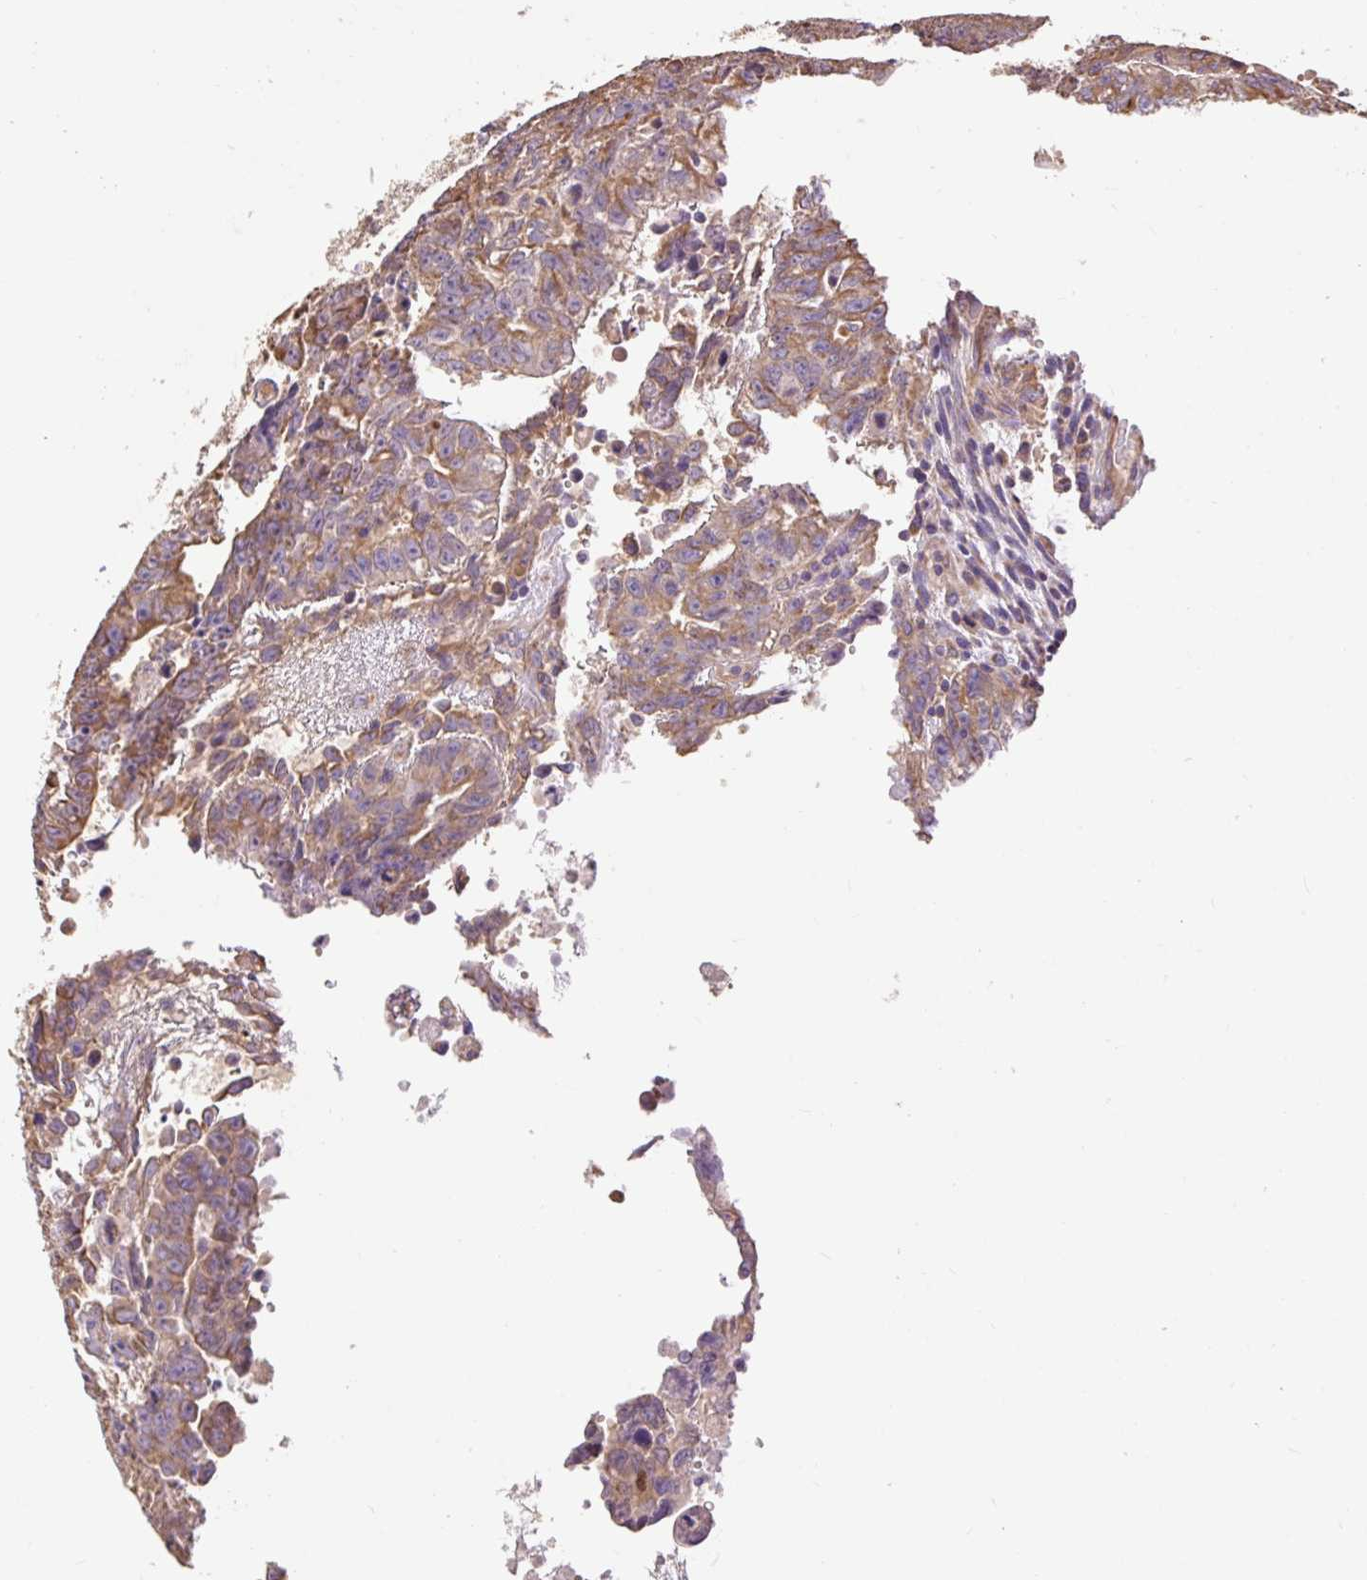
{"staining": {"intensity": "moderate", "quantity": "25%-75%", "location": "cytoplasmic/membranous"}, "tissue": "testis cancer", "cell_type": "Tumor cells", "image_type": "cancer", "snomed": [{"axis": "morphology", "description": "Carcinoma, Embryonal, NOS"}, {"axis": "topography", "description": "Testis"}], "caption": "Moderate cytoplasmic/membranous protein staining is present in approximately 25%-75% of tumor cells in embryonal carcinoma (testis).", "gene": "DESI1", "patient": {"sex": "male", "age": 24}}